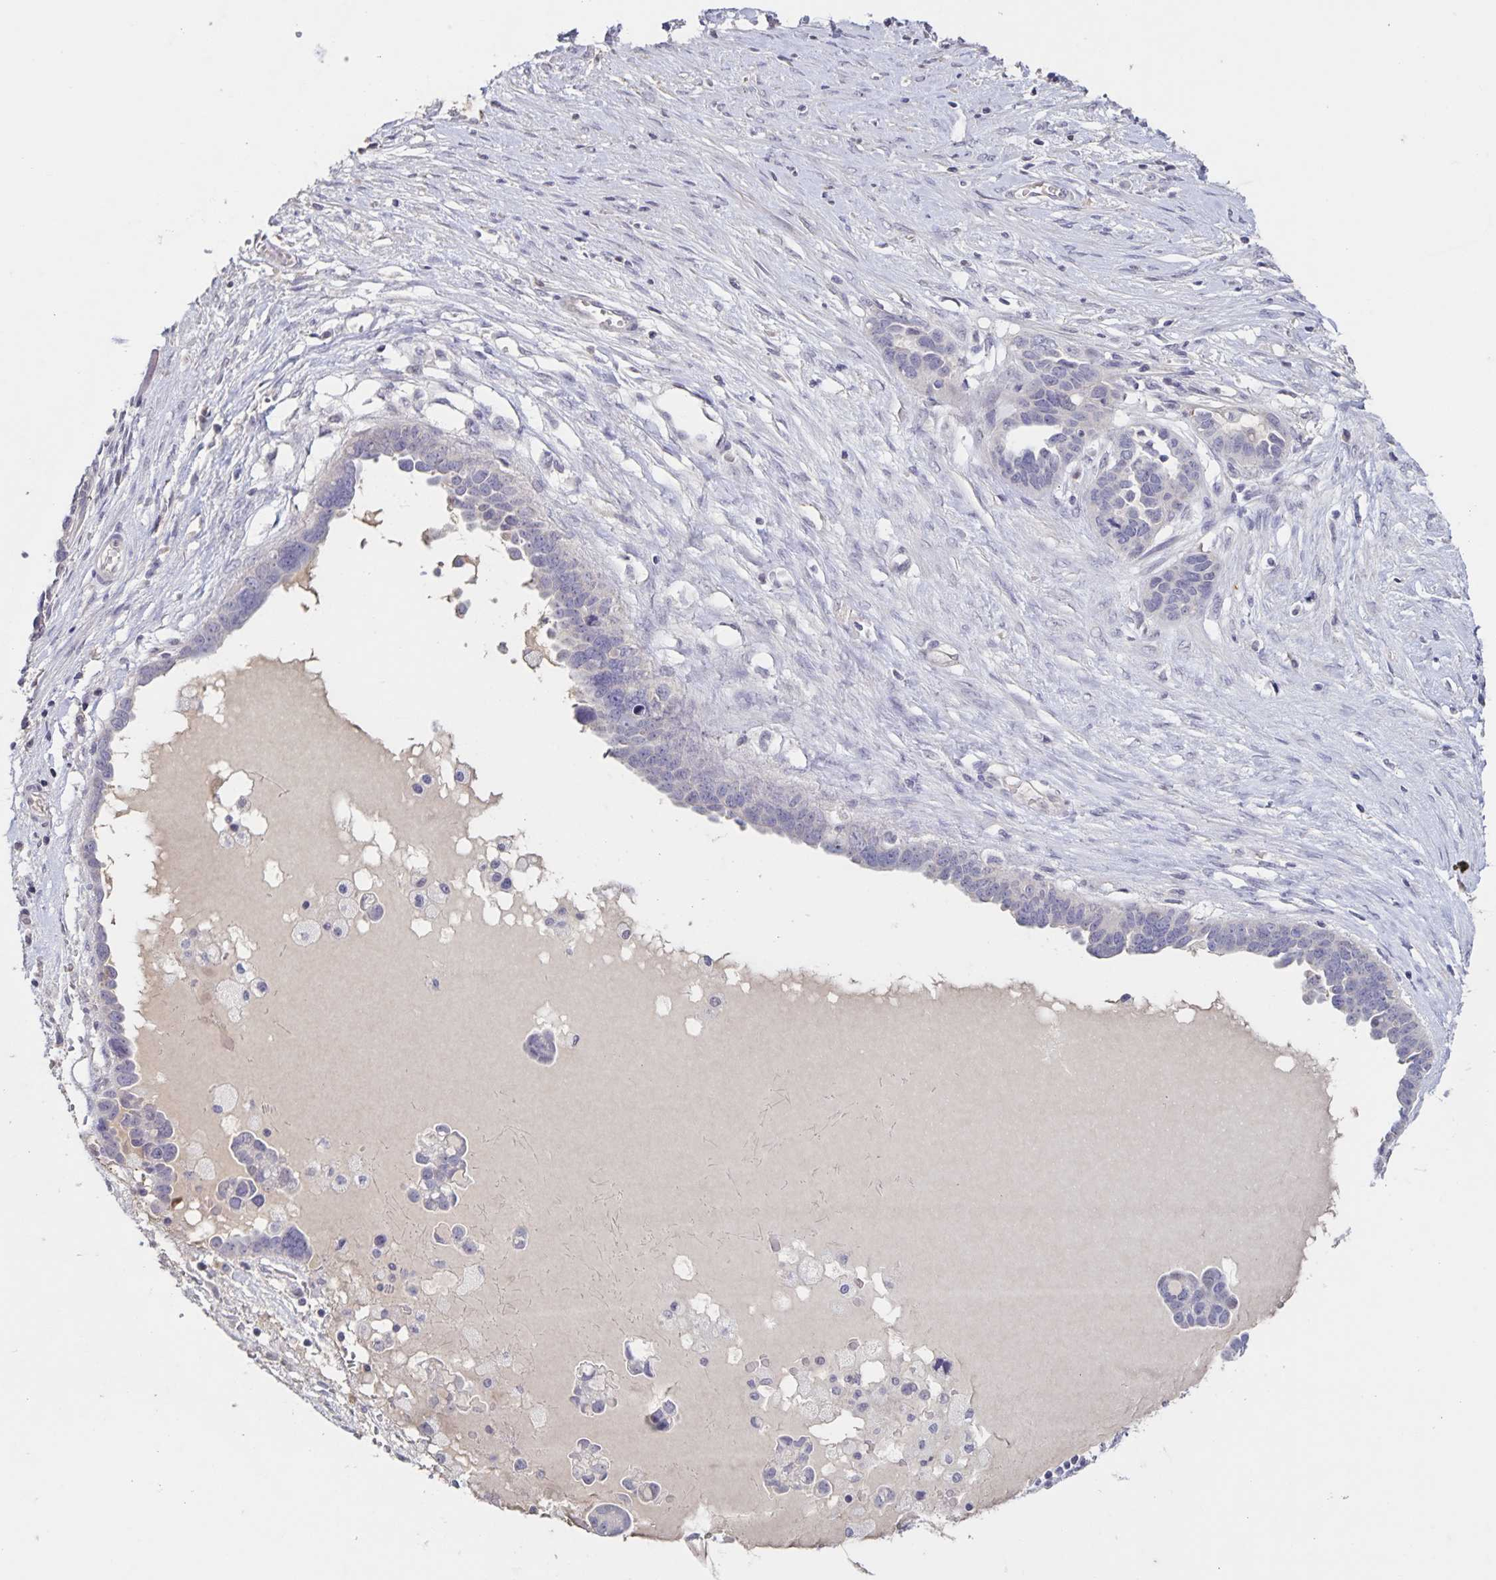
{"staining": {"intensity": "negative", "quantity": "none", "location": "none"}, "tissue": "ovarian cancer", "cell_type": "Tumor cells", "image_type": "cancer", "snomed": [{"axis": "morphology", "description": "Cystadenocarcinoma, serous, NOS"}, {"axis": "topography", "description": "Ovary"}], "caption": "An immunohistochemistry micrograph of ovarian cancer is shown. There is no staining in tumor cells of ovarian cancer. (Brightfield microscopy of DAB IHC at high magnification).", "gene": "INSL5", "patient": {"sex": "female", "age": 54}}